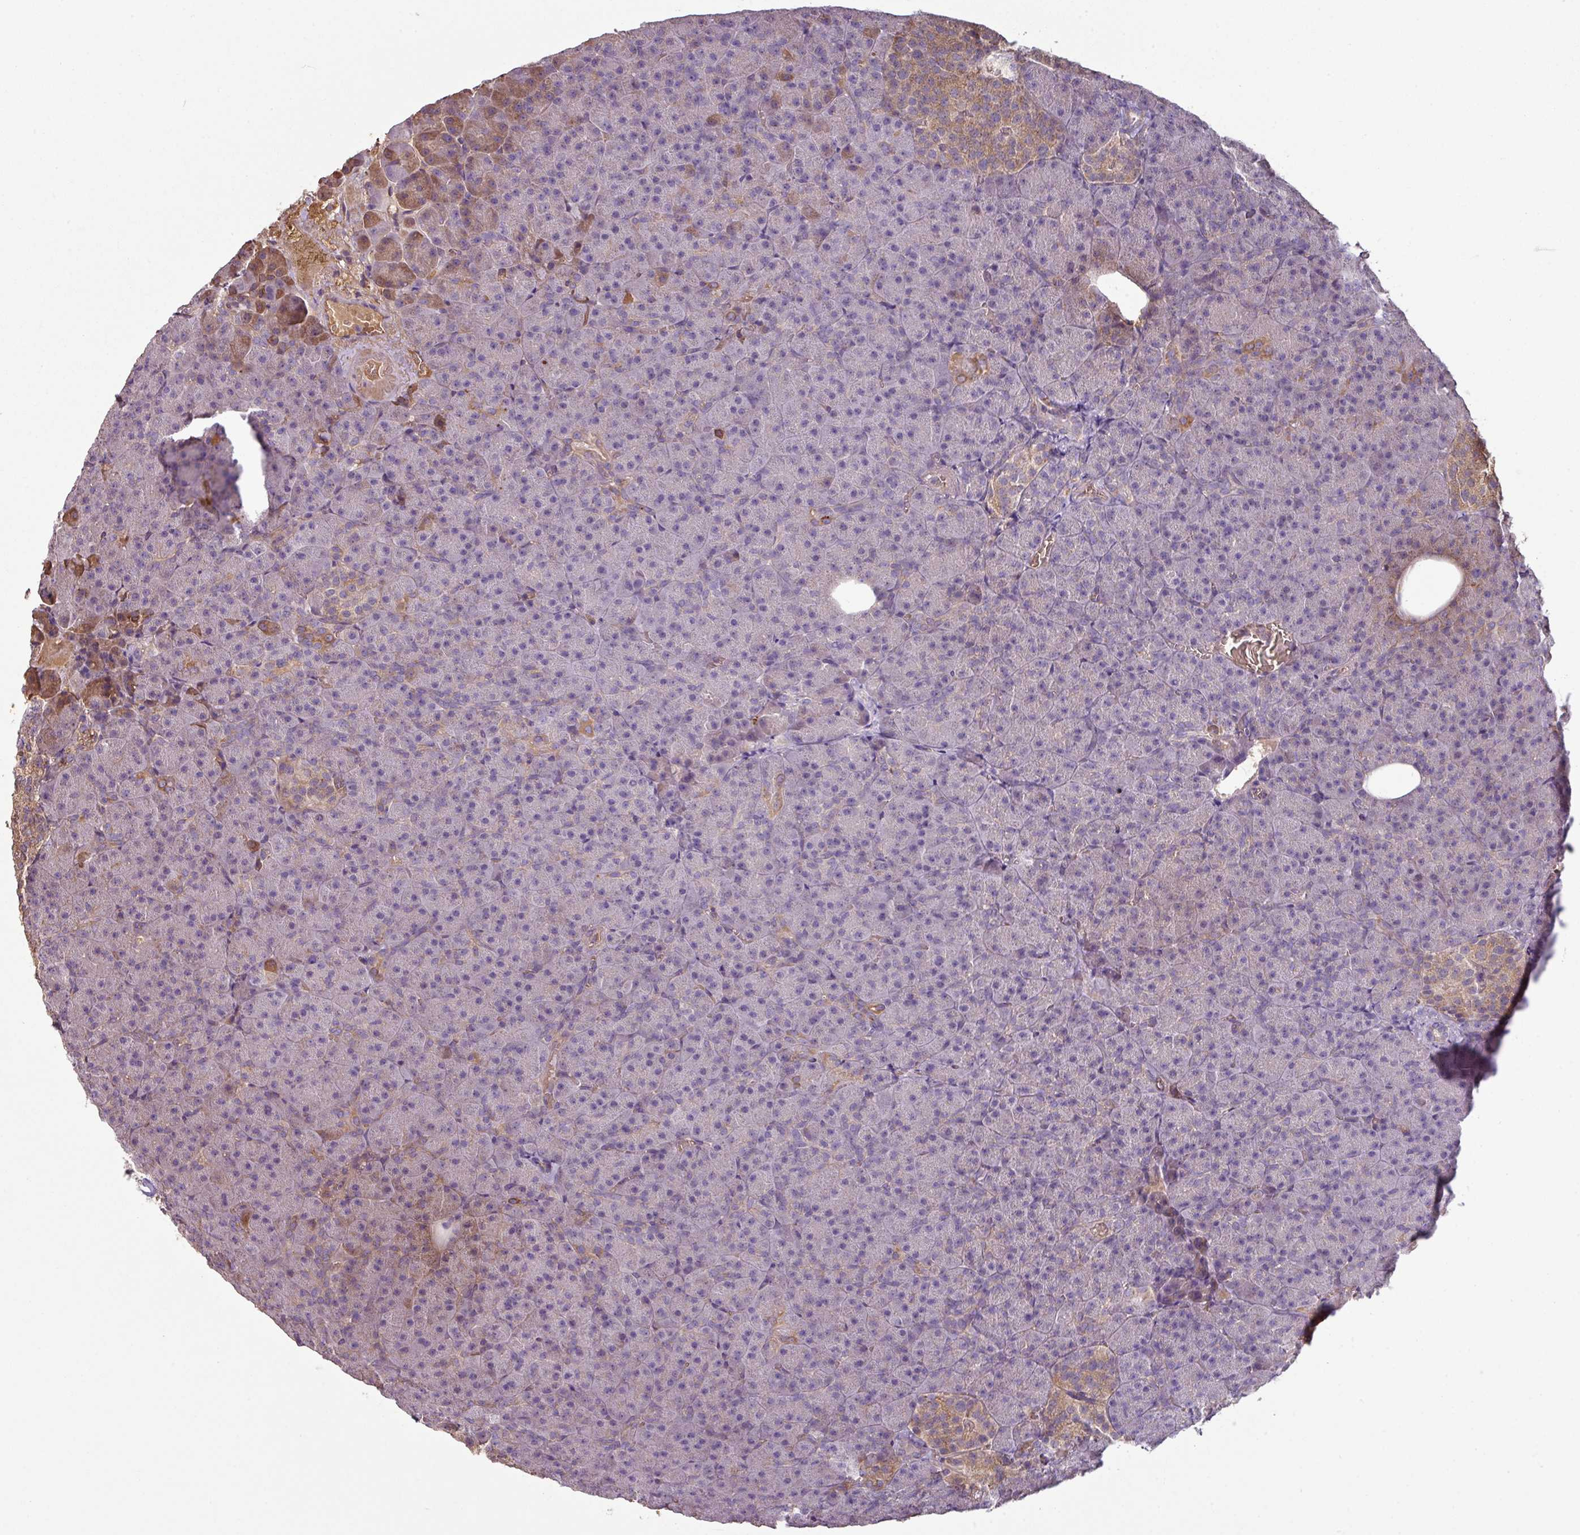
{"staining": {"intensity": "moderate", "quantity": "<25%", "location": "cytoplasmic/membranous"}, "tissue": "pancreas", "cell_type": "Exocrine glandular cells", "image_type": "normal", "snomed": [{"axis": "morphology", "description": "Normal tissue, NOS"}, {"axis": "topography", "description": "Pancreas"}], "caption": "Immunohistochemistry of unremarkable human pancreas reveals low levels of moderate cytoplasmic/membranous expression in about <25% of exocrine glandular cells.", "gene": "NHSL2", "patient": {"sex": "female", "age": 74}}